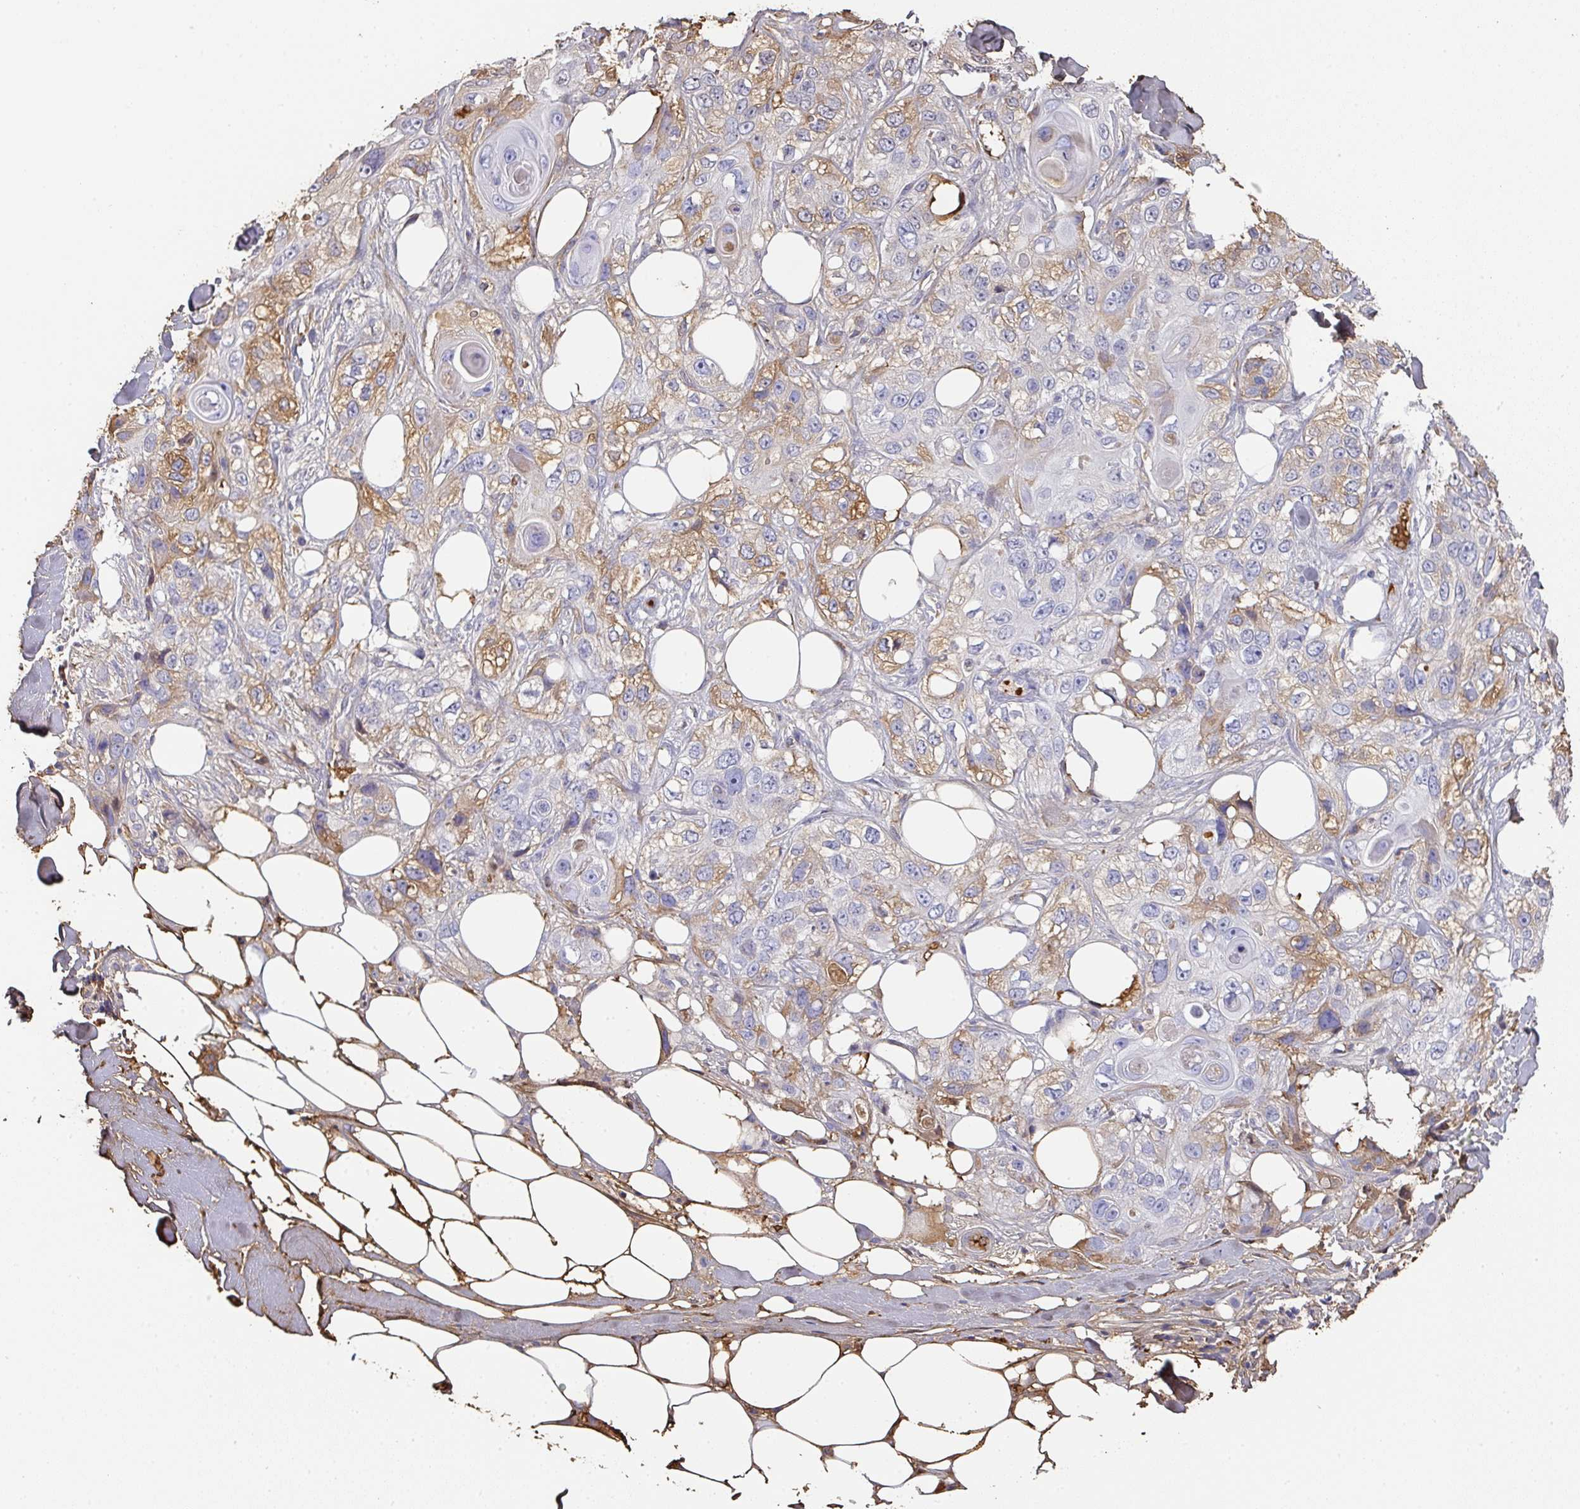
{"staining": {"intensity": "moderate", "quantity": "<25%", "location": "cytoplasmic/membranous"}, "tissue": "skin cancer", "cell_type": "Tumor cells", "image_type": "cancer", "snomed": [{"axis": "morphology", "description": "Normal tissue, NOS"}, {"axis": "morphology", "description": "Squamous cell carcinoma, NOS"}, {"axis": "topography", "description": "Skin"}], "caption": "Immunohistochemical staining of human squamous cell carcinoma (skin) displays moderate cytoplasmic/membranous protein expression in approximately <25% of tumor cells.", "gene": "ALB", "patient": {"sex": "male", "age": 72}}